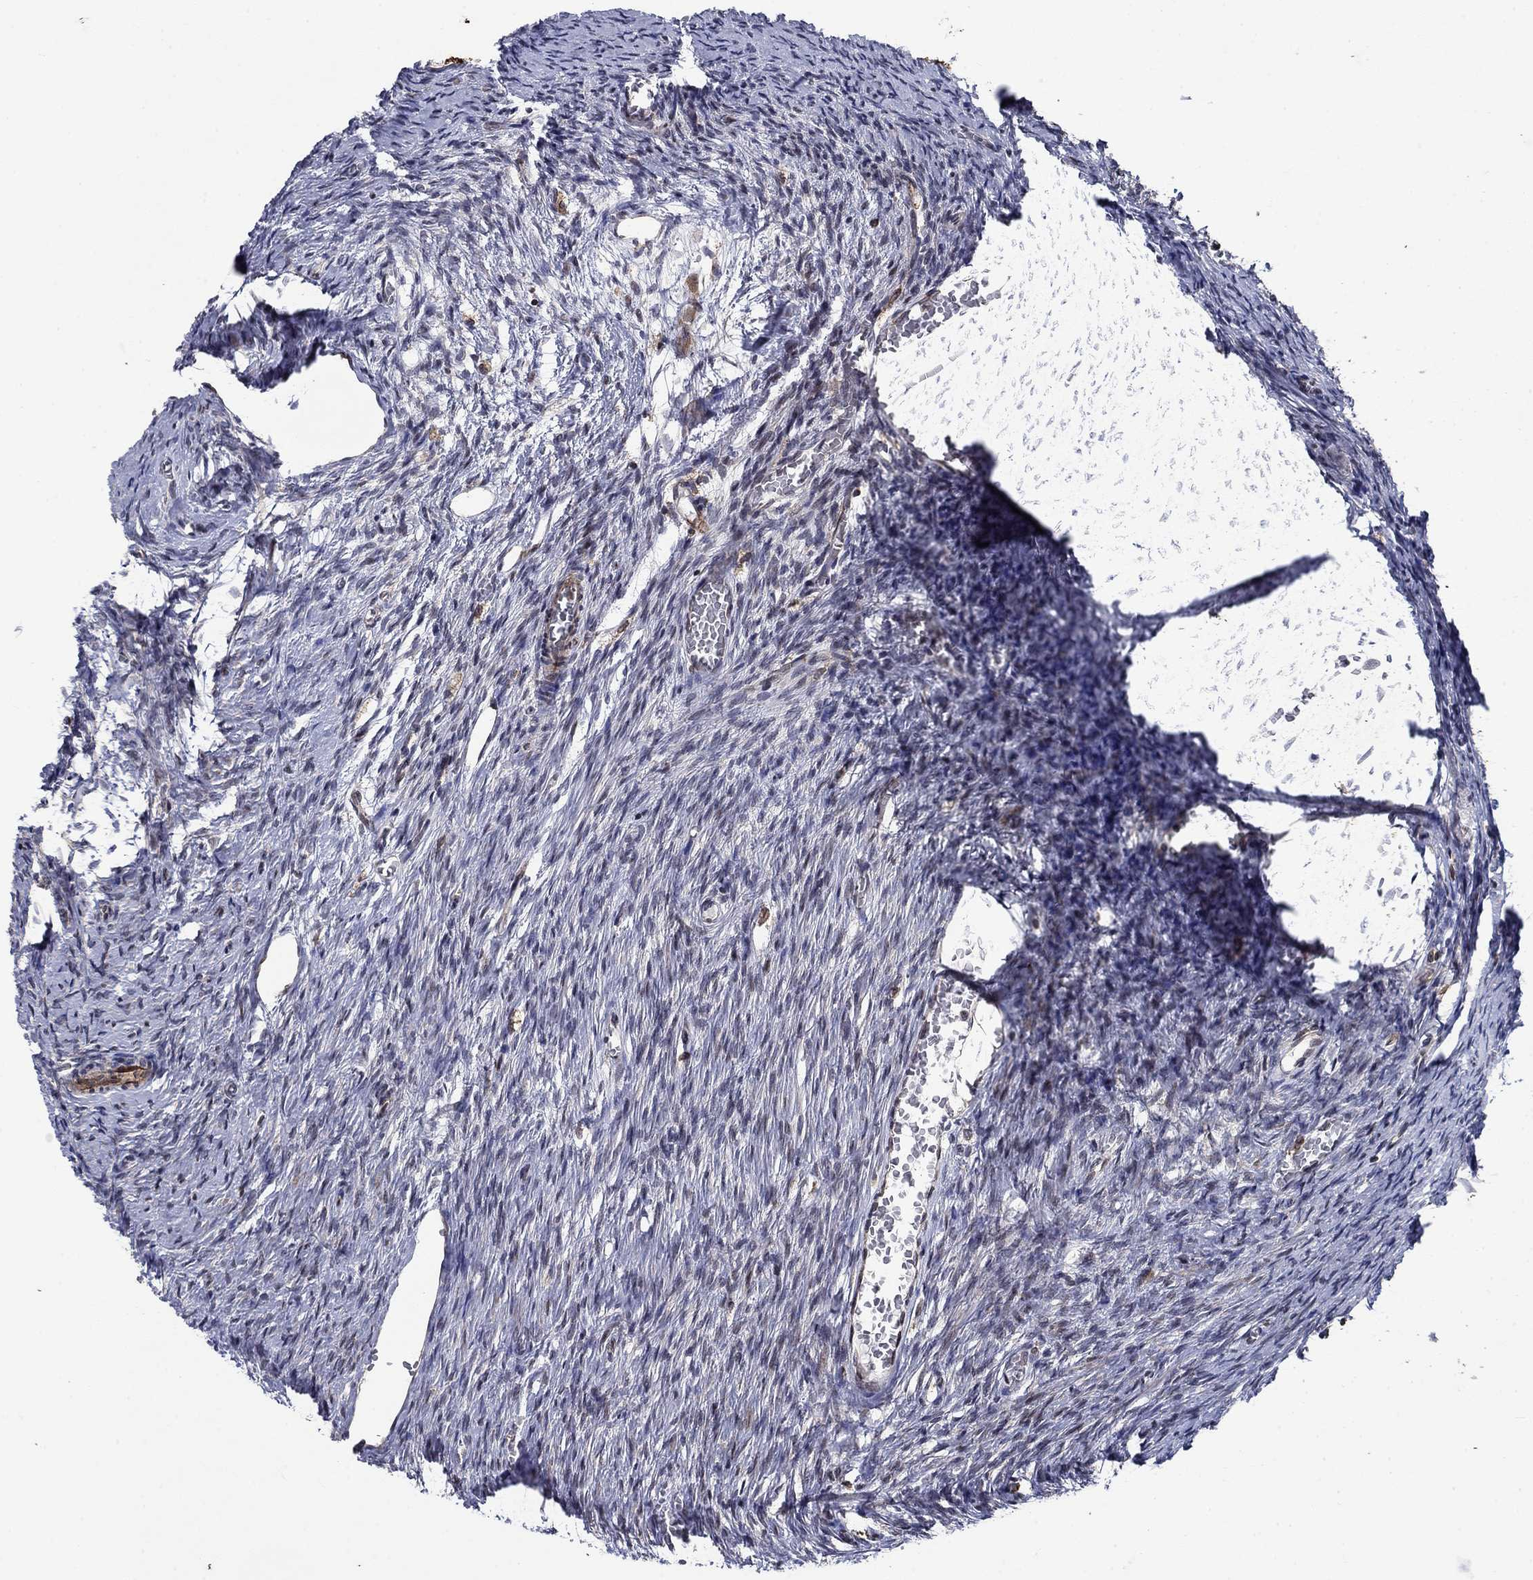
{"staining": {"intensity": "negative", "quantity": "none", "location": "none"}, "tissue": "ovary", "cell_type": "Ovarian stroma cells", "image_type": "normal", "snomed": [{"axis": "morphology", "description": "Normal tissue, NOS"}, {"axis": "topography", "description": "Ovary"}], "caption": "Immunohistochemical staining of normal human ovary shows no significant staining in ovarian stroma cells.", "gene": "DHRS7", "patient": {"sex": "female", "age": 39}}